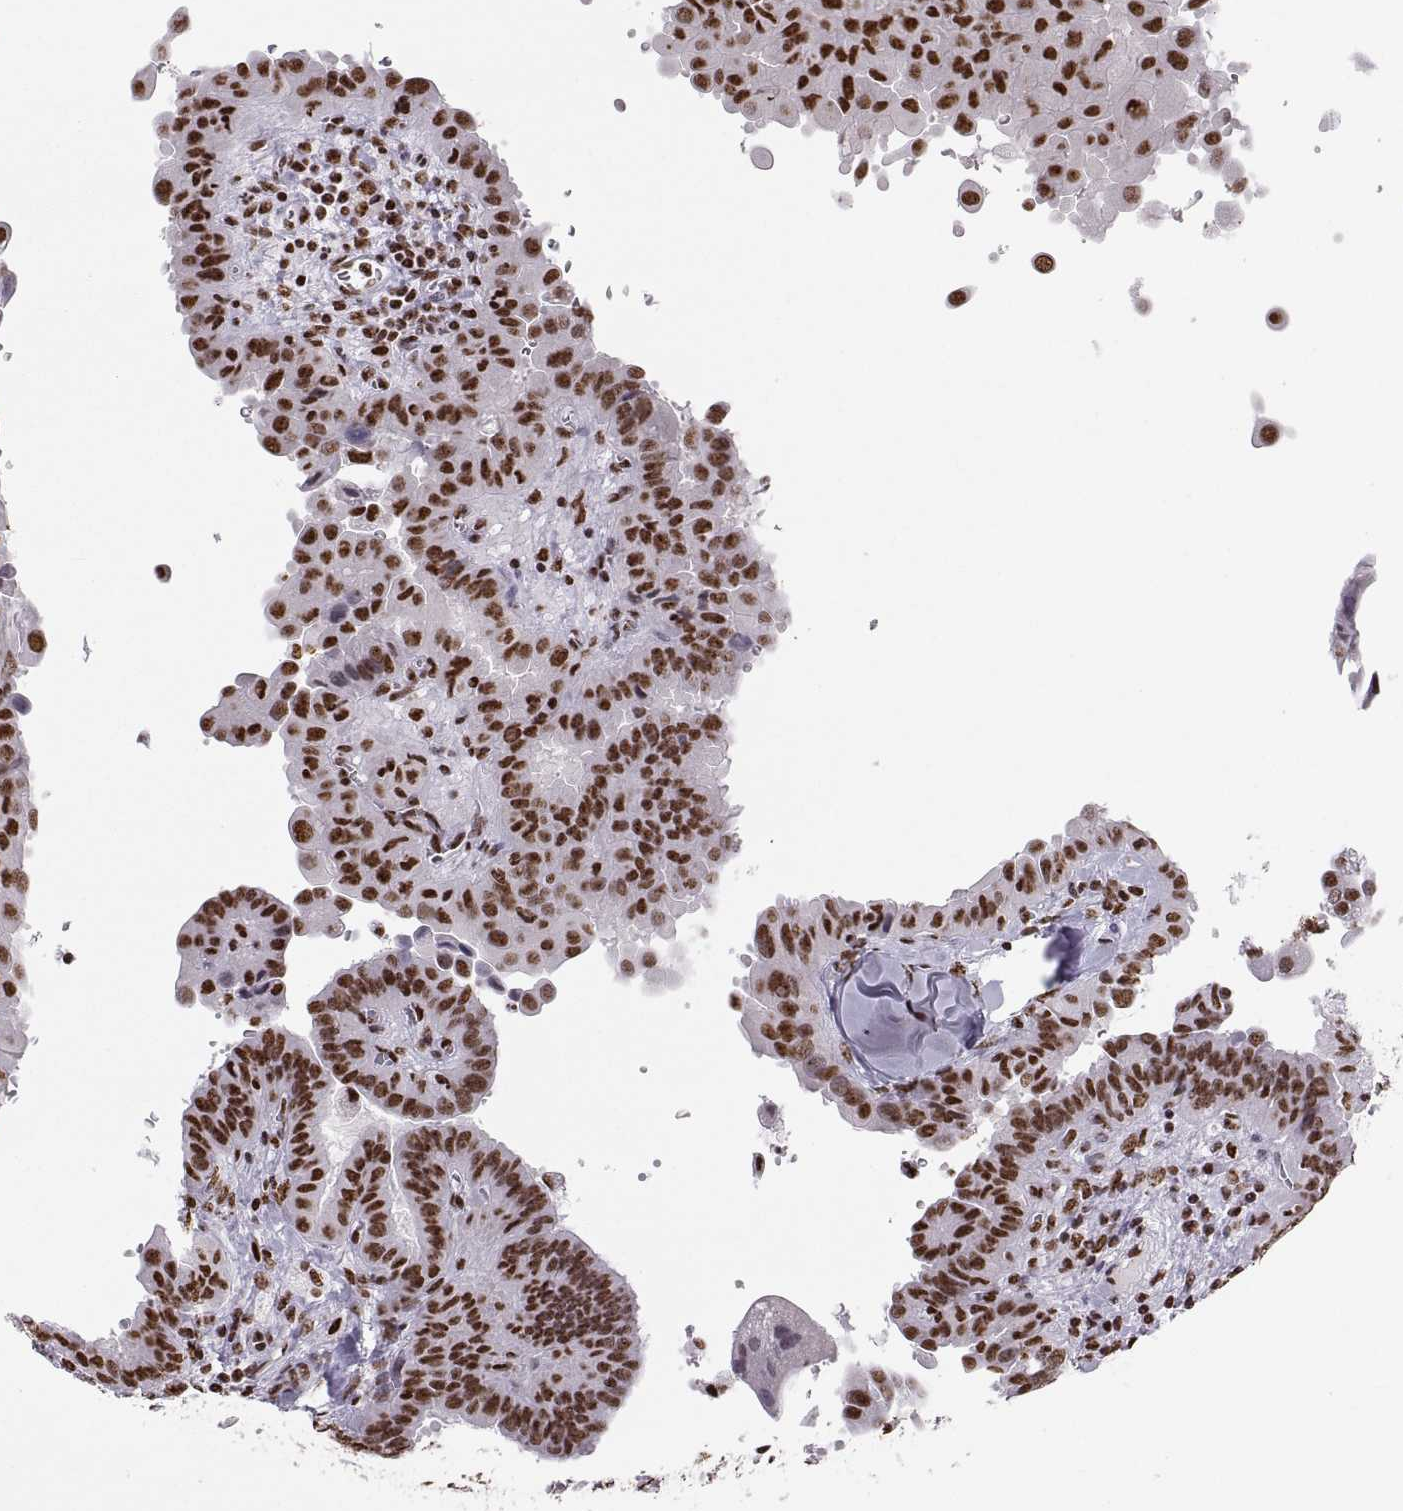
{"staining": {"intensity": "strong", "quantity": ">75%", "location": "nuclear"}, "tissue": "thyroid cancer", "cell_type": "Tumor cells", "image_type": "cancer", "snomed": [{"axis": "morphology", "description": "Papillary adenocarcinoma, NOS"}, {"axis": "topography", "description": "Thyroid gland"}], "caption": "Immunohistochemistry histopathology image of human thyroid cancer (papillary adenocarcinoma) stained for a protein (brown), which exhibits high levels of strong nuclear staining in about >75% of tumor cells.", "gene": "SNAI1", "patient": {"sex": "female", "age": 37}}